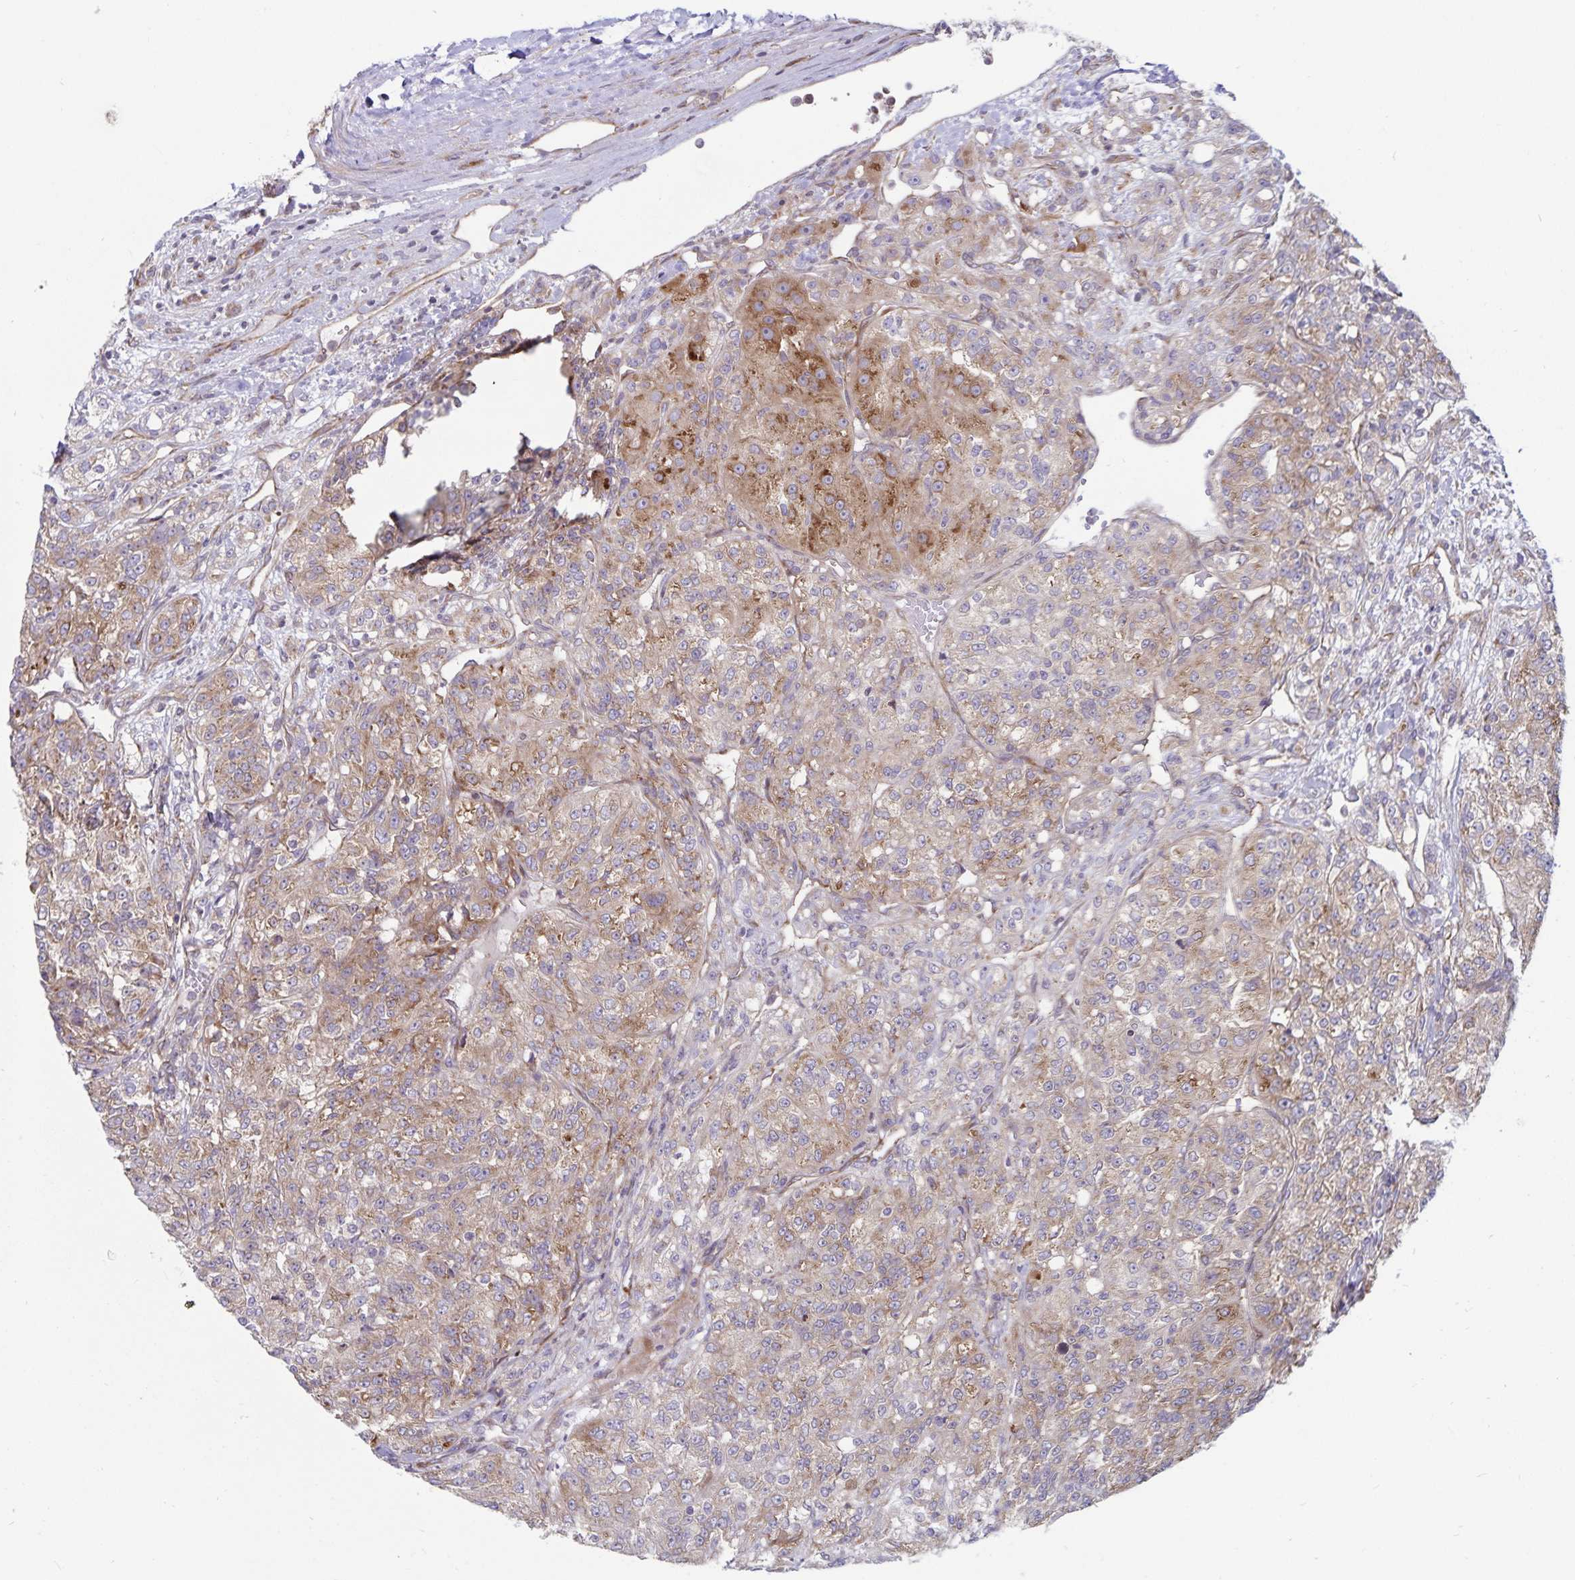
{"staining": {"intensity": "moderate", "quantity": "25%-75%", "location": "cytoplasmic/membranous"}, "tissue": "renal cancer", "cell_type": "Tumor cells", "image_type": "cancer", "snomed": [{"axis": "morphology", "description": "Adenocarcinoma, NOS"}, {"axis": "topography", "description": "Kidney"}], "caption": "This is a histology image of immunohistochemistry staining of renal cancer, which shows moderate staining in the cytoplasmic/membranous of tumor cells.", "gene": "SEC62", "patient": {"sex": "female", "age": 63}}